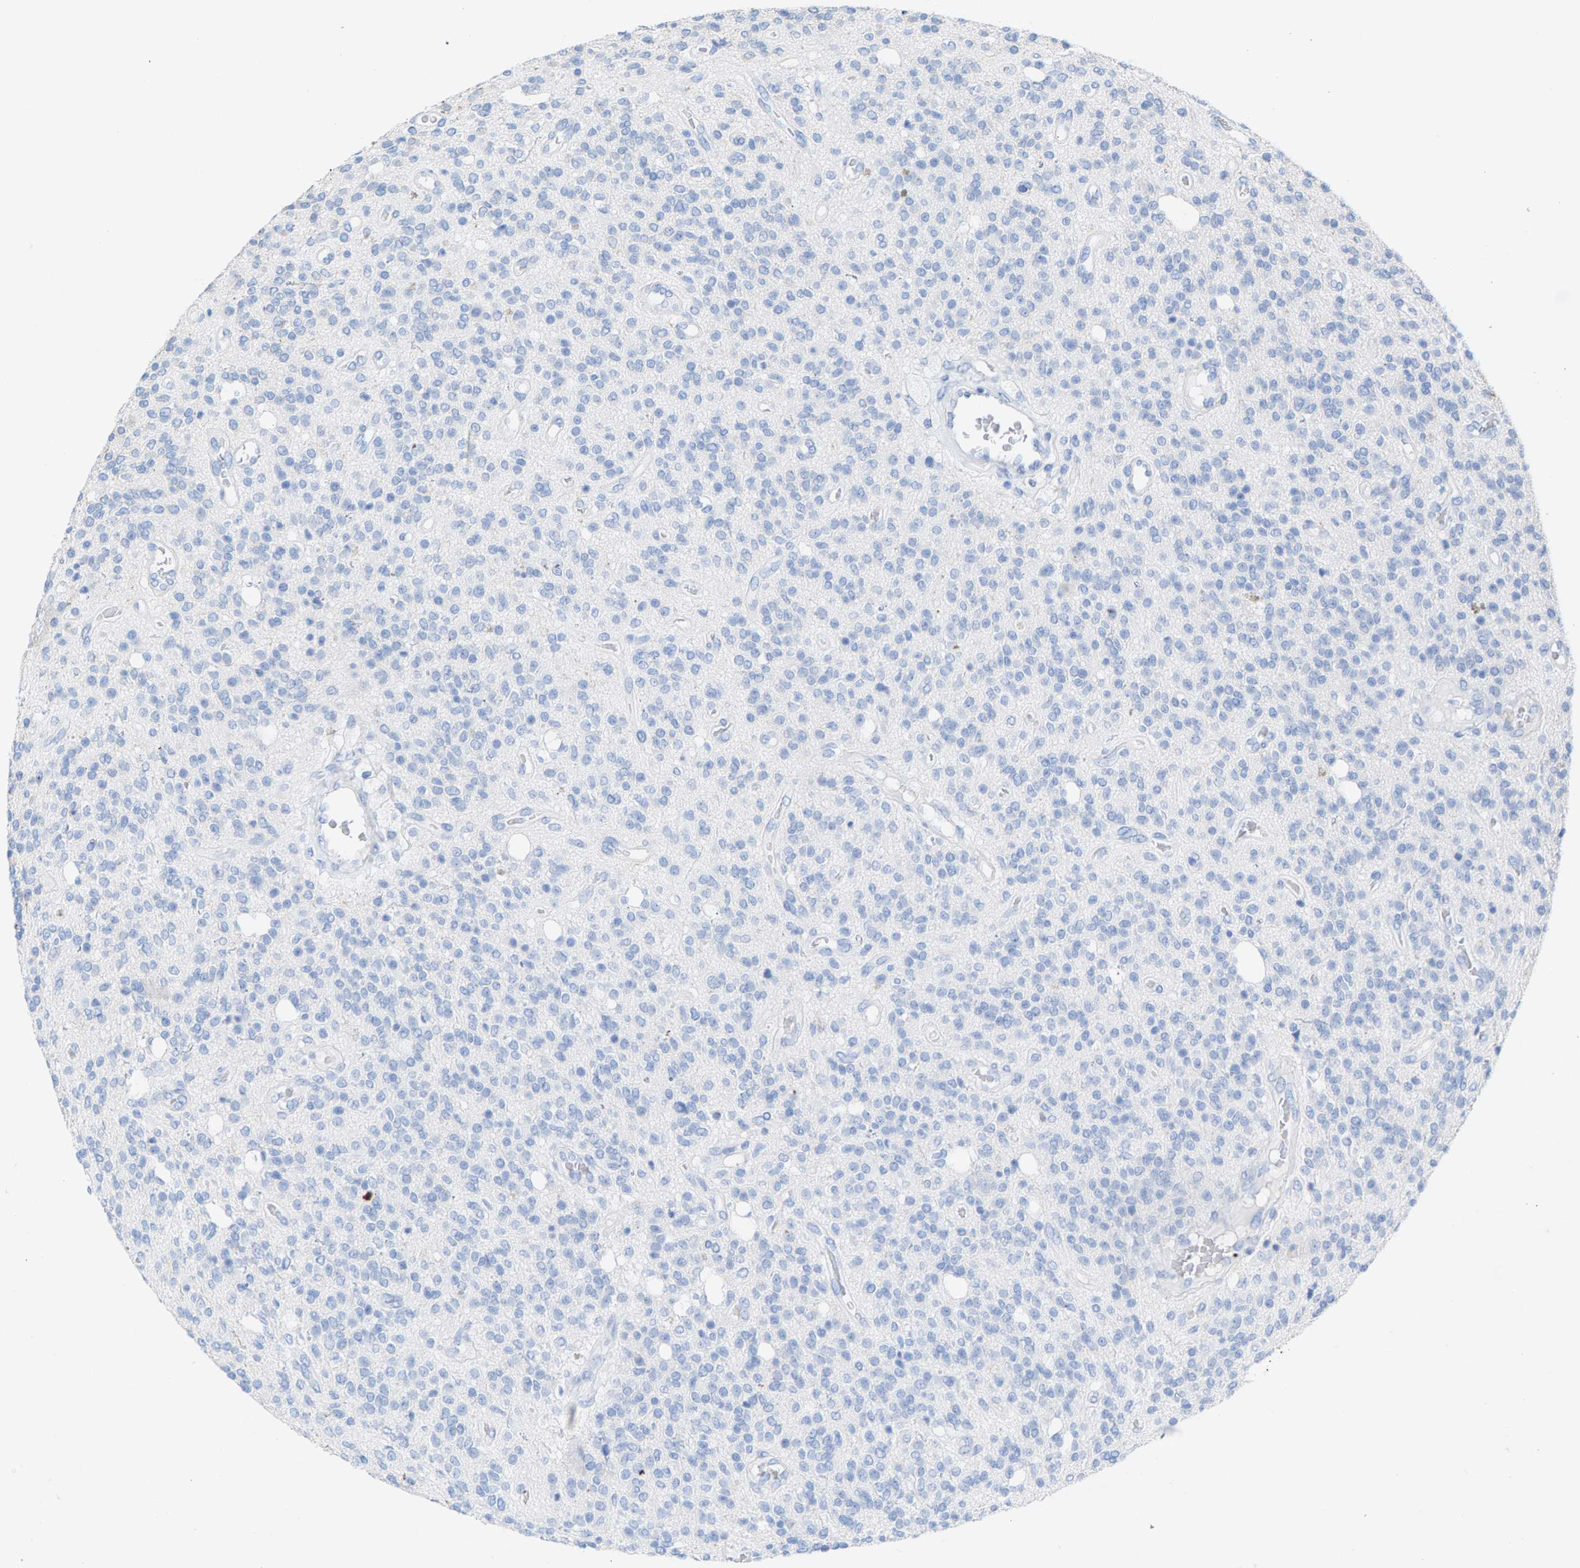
{"staining": {"intensity": "negative", "quantity": "none", "location": "none"}, "tissue": "glioma", "cell_type": "Tumor cells", "image_type": "cancer", "snomed": [{"axis": "morphology", "description": "Glioma, malignant, High grade"}, {"axis": "topography", "description": "Brain"}], "caption": "The micrograph demonstrates no staining of tumor cells in malignant glioma (high-grade). (IHC, brightfield microscopy, high magnification).", "gene": "CPA1", "patient": {"sex": "male", "age": 34}}